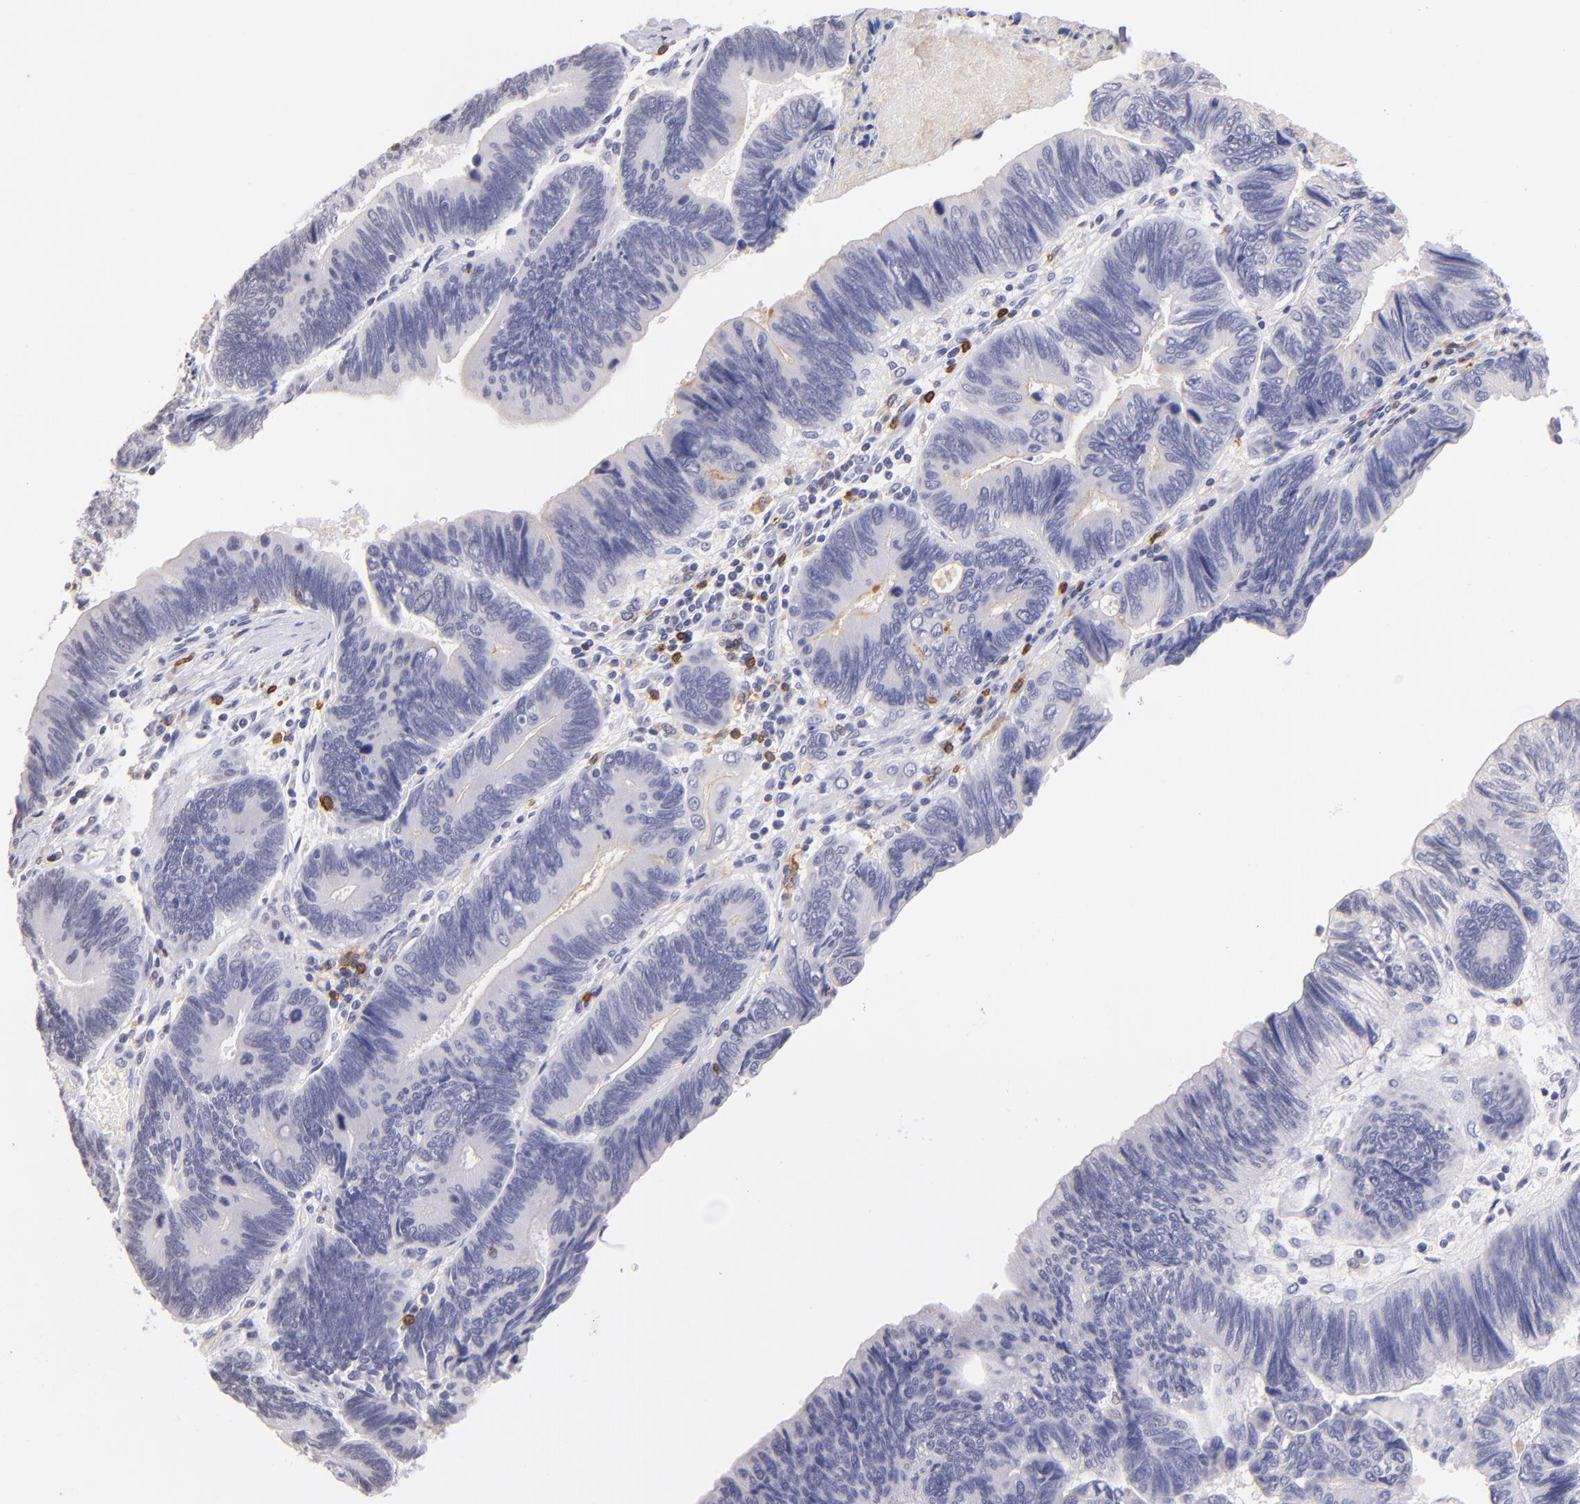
{"staining": {"intensity": "negative", "quantity": "none", "location": "none"}, "tissue": "pancreatic cancer", "cell_type": "Tumor cells", "image_type": "cancer", "snomed": [{"axis": "morphology", "description": "Adenocarcinoma, NOS"}, {"axis": "topography", "description": "Pancreas"}], "caption": "High power microscopy histopathology image of an immunohistochemistry (IHC) image of pancreatic adenocarcinoma, revealing no significant positivity in tumor cells. The staining is performed using DAB (3,3'-diaminobenzidine) brown chromogen with nuclei counter-stained in using hematoxylin.", "gene": "IL2RA", "patient": {"sex": "female", "age": 70}}